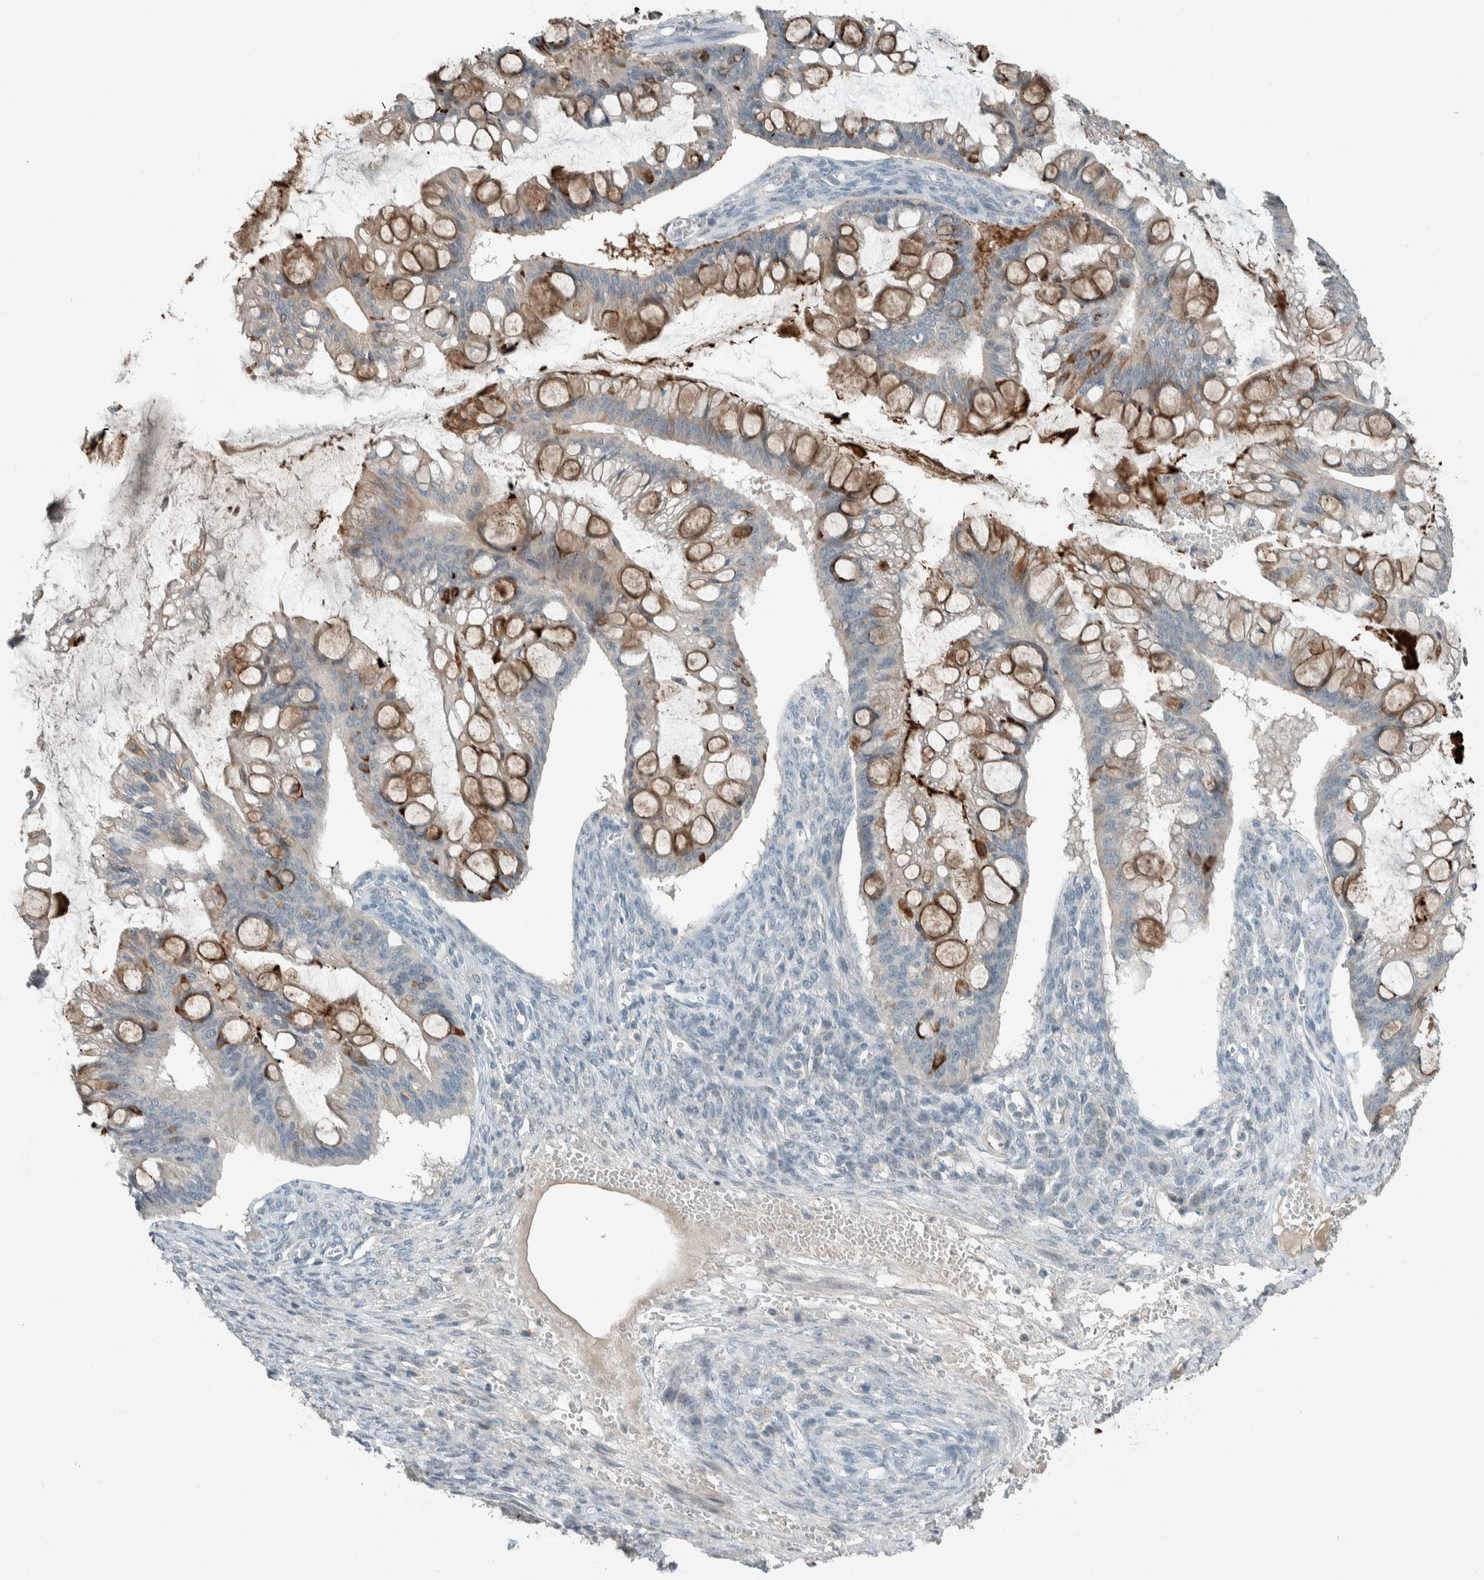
{"staining": {"intensity": "moderate", "quantity": "25%-75%", "location": "cytoplasmic/membranous"}, "tissue": "ovarian cancer", "cell_type": "Tumor cells", "image_type": "cancer", "snomed": [{"axis": "morphology", "description": "Cystadenocarcinoma, mucinous, NOS"}, {"axis": "topography", "description": "Ovary"}], "caption": "Human ovarian mucinous cystadenocarcinoma stained with a brown dye reveals moderate cytoplasmic/membranous positive positivity in approximately 25%-75% of tumor cells.", "gene": "CERCAM", "patient": {"sex": "female", "age": 73}}